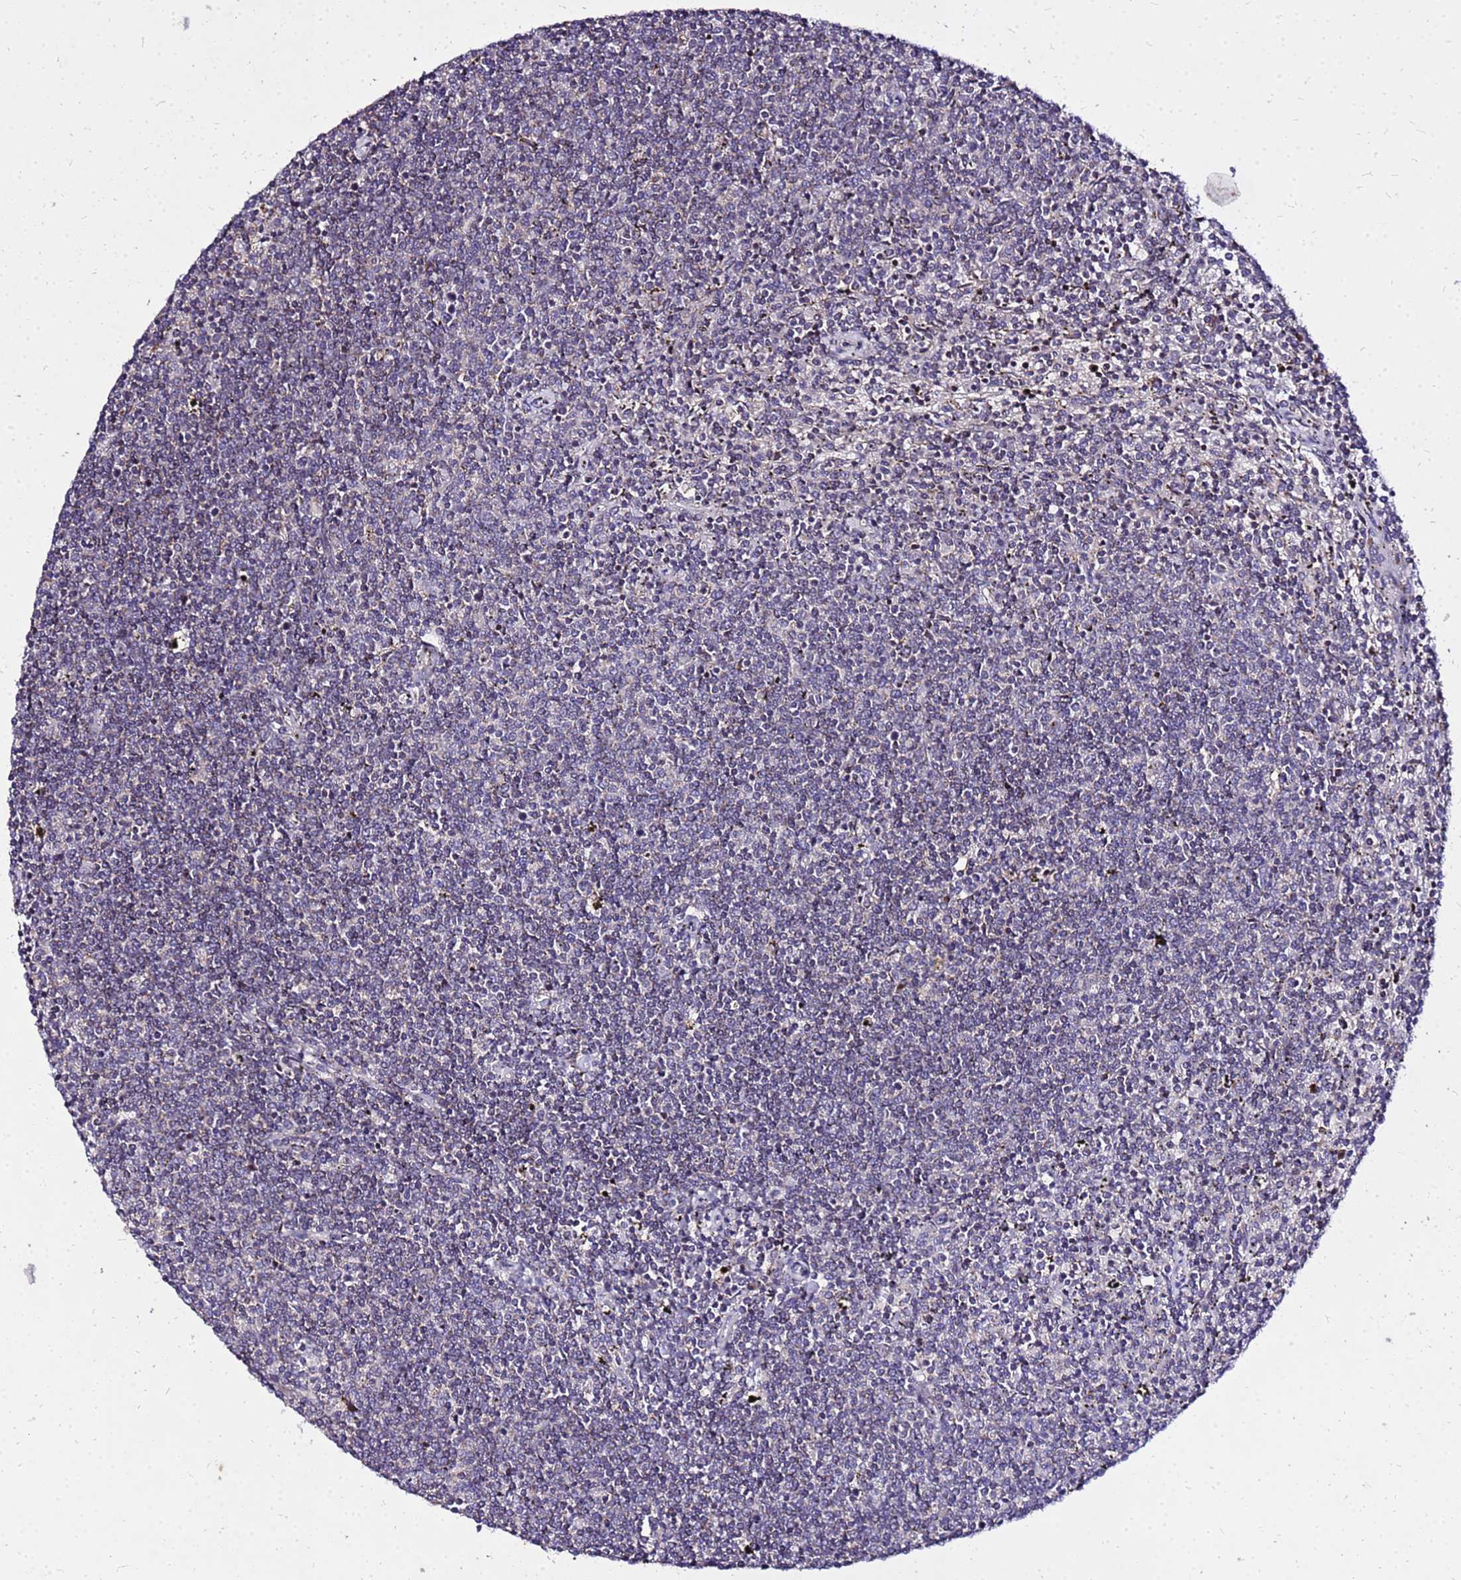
{"staining": {"intensity": "negative", "quantity": "none", "location": "none"}, "tissue": "lymphoma", "cell_type": "Tumor cells", "image_type": "cancer", "snomed": [{"axis": "morphology", "description": "Malignant lymphoma, non-Hodgkin's type, Low grade"}, {"axis": "topography", "description": "Spleen"}], "caption": "A high-resolution histopathology image shows immunohistochemistry (IHC) staining of low-grade malignant lymphoma, non-Hodgkin's type, which demonstrates no significant staining in tumor cells.", "gene": "COX14", "patient": {"sex": "female", "age": 50}}